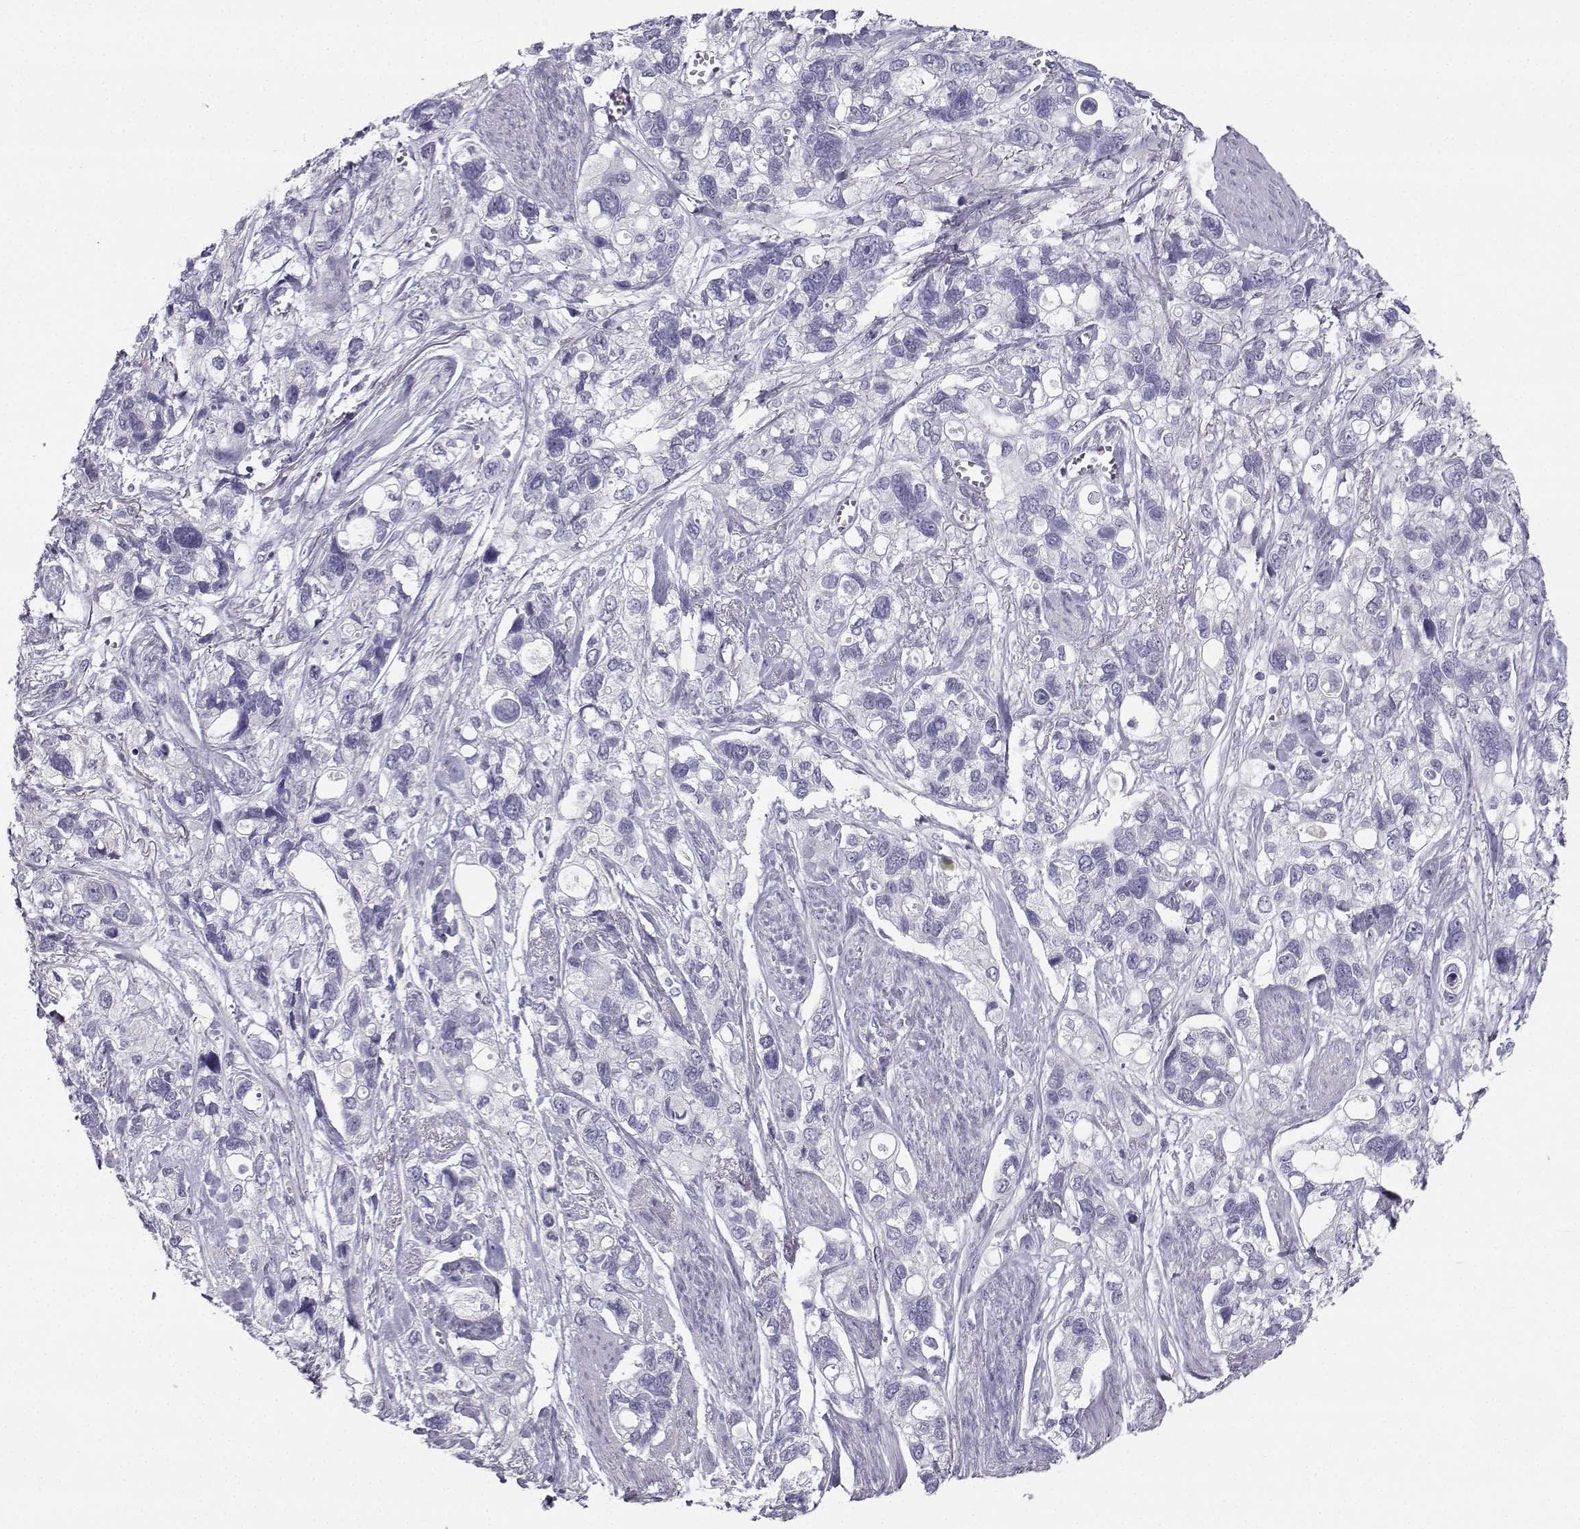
{"staining": {"intensity": "negative", "quantity": "none", "location": "none"}, "tissue": "stomach cancer", "cell_type": "Tumor cells", "image_type": "cancer", "snomed": [{"axis": "morphology", "description": "Adenocarcinoma, NOS"}, {"axis": "topography", "description": "Stomach, upper"}], "caption": "The histopathology image demonstrates no significant positivity in tumor cells of stomach cancer.", "gene": "SYCE1", "patient": {"sex": "female", "age": 81}}